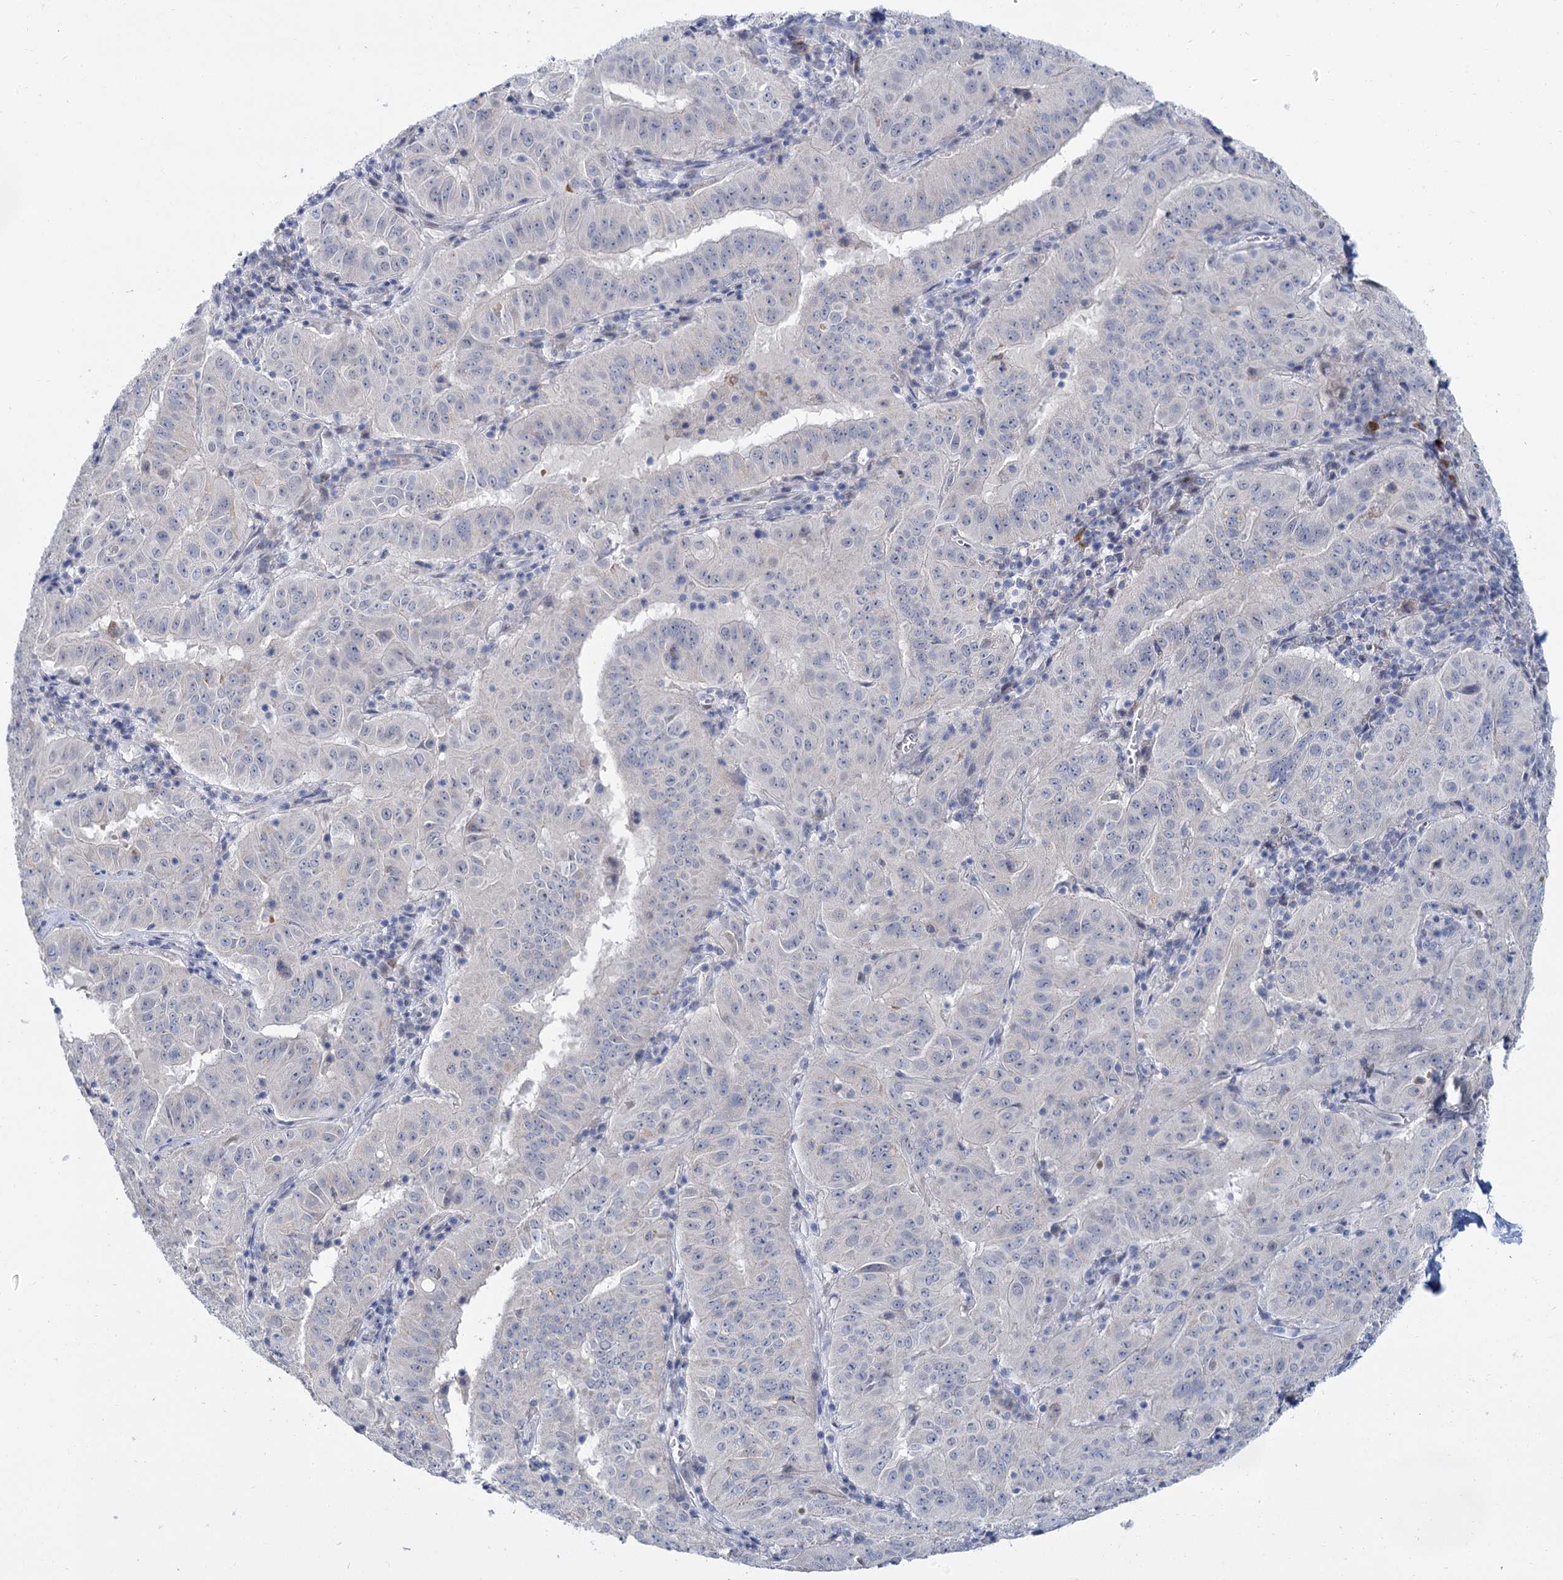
{"staining": {"intensity": "negative", "quantity": "none", "location": "none"}, "tissue": "pancreatic cancer", "cell_type": "Tumor cells", "image_type": "cancer", "snomed": [{"axis": "morphology", "description": "Adenocarcinoma, NOS"}, {"axis": "topography", "description": "Pancreas"}], "caption": "Immunohistochemical staining of human pancreatic cancer exhibits no significant expression in tumor cells.", "gene": "ACRBP", "patient": {"sex": "male", "age": 63}}